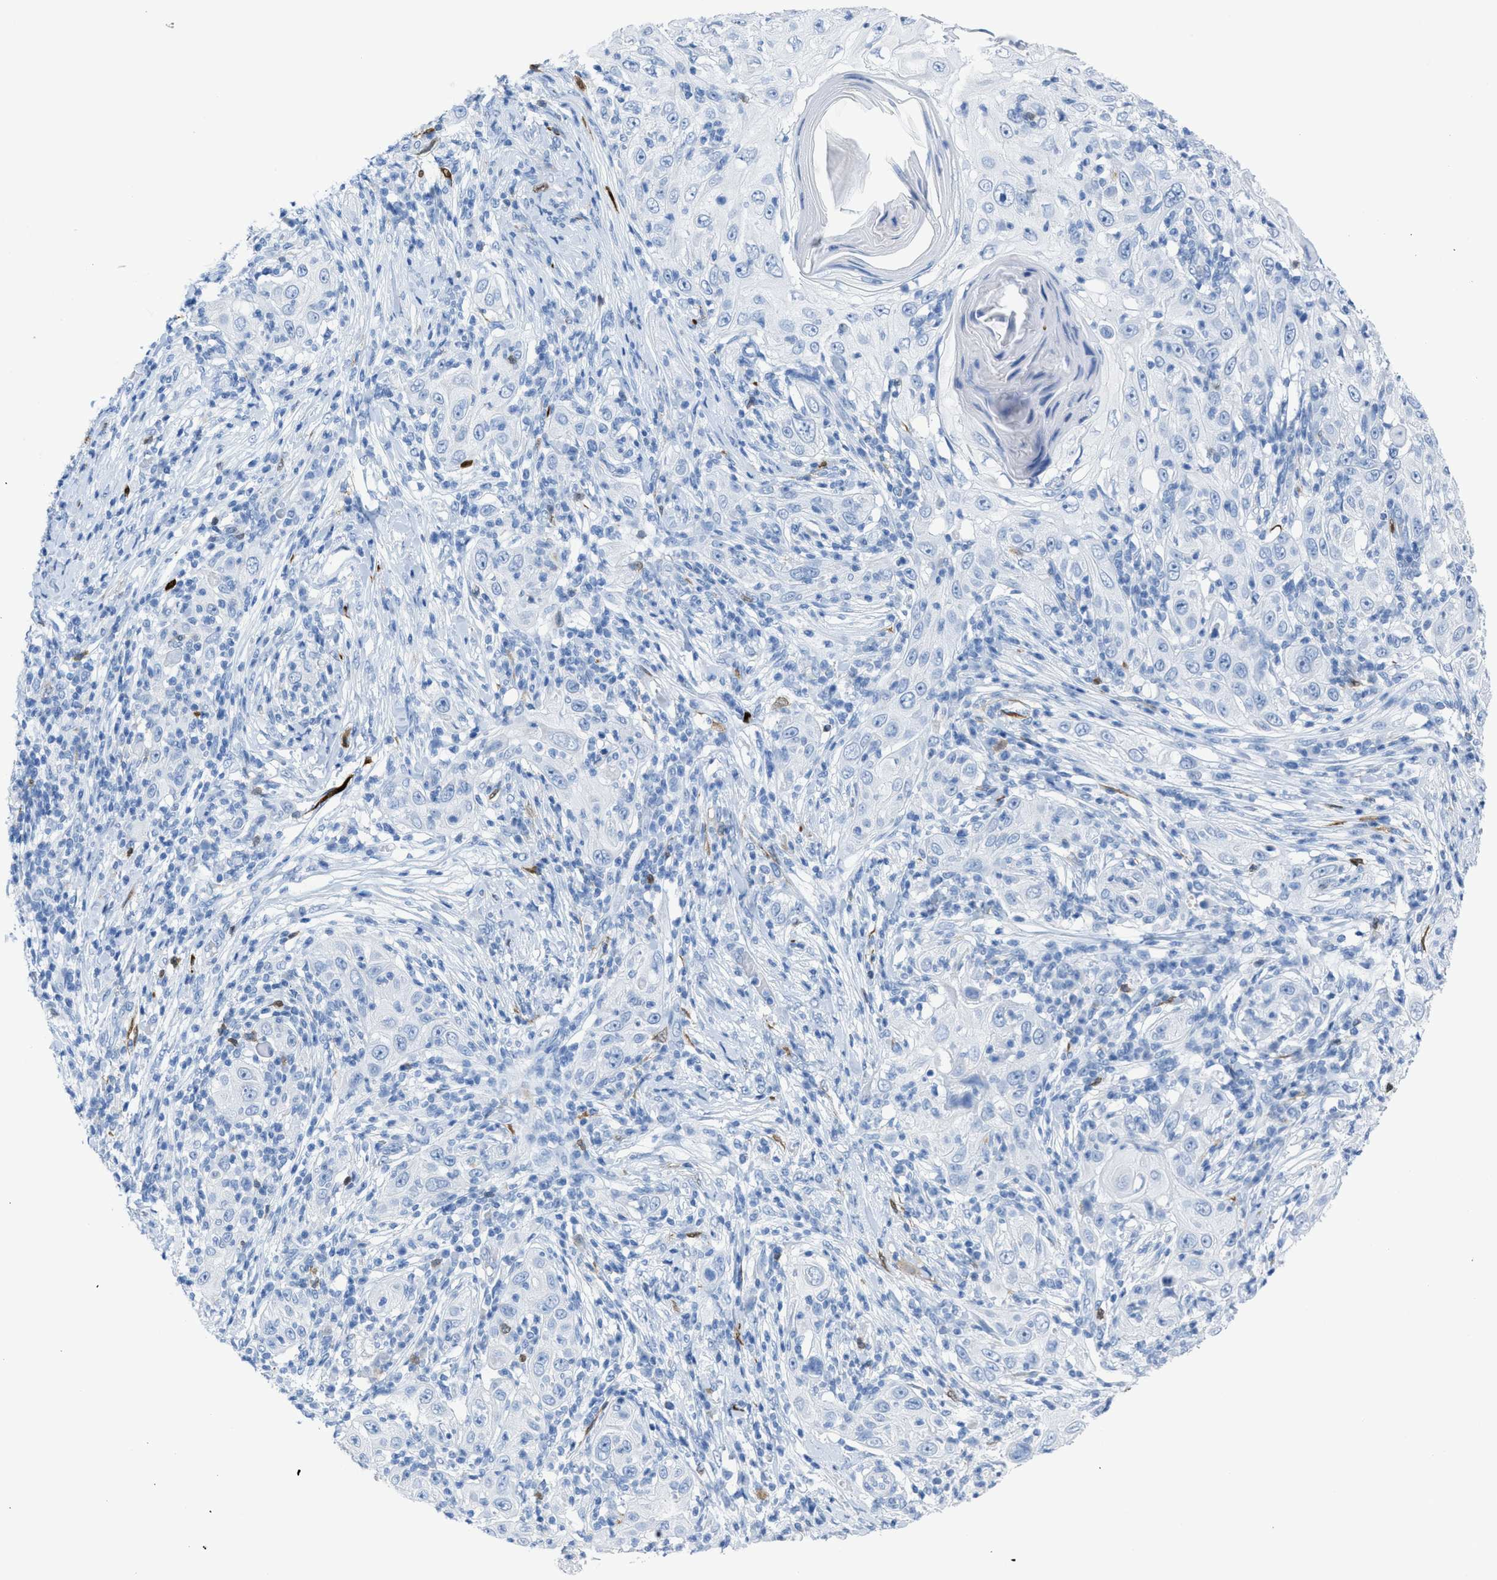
{"staining": {"intensity": "negative", "quantity": "none", "location": "none"}, "tissue": "skin cancer", "cell_type": "Tumor cells", "image_type": "cancer", "snomed": [{"axis": "morphology", "description": "Squamous cell carcinoma, NOS"}, {"axis": "topography", "description": "Skin"}], "caption": "Protein analysis of skin cancer exhibits no significant positivity in tumor cells.", "gene": "CDKN2A", "patient": {"sex": "female", "age": 88}}